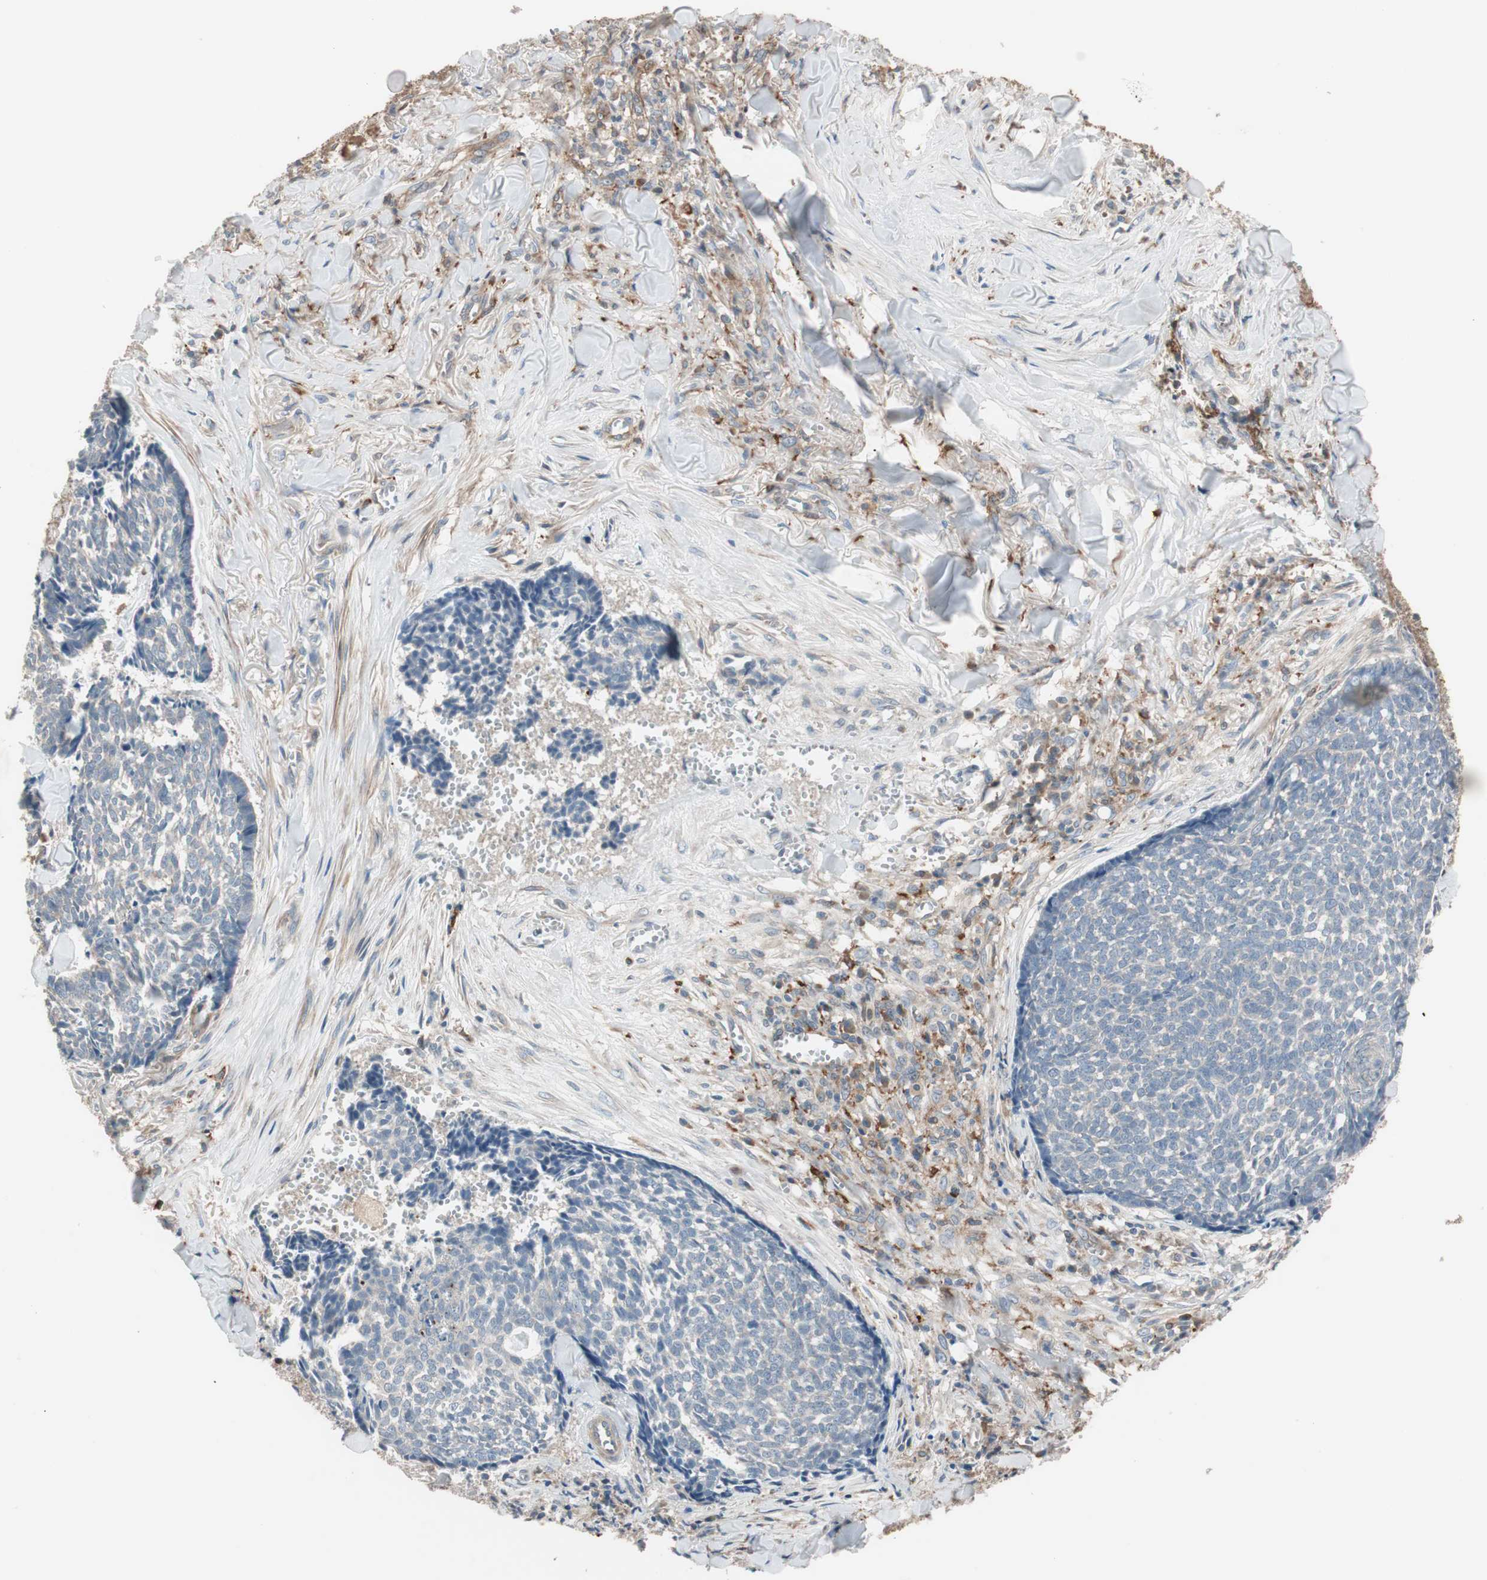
{"staining": {"intensity": "weak", "quantity": "25%-75%", "location": "cytoplasmic/membranous"}, "tissue": "skin cancer", "cell_type": "Tumor cells", "image_type": "cancer", "snomed": [{"axis": "morphology", "description": "Basal cell carcinoma"}, {"axis": "topography", "description": "Skin"}], "caption": "Protein expression analysis of skin cancer exhibits weak cytoplasmic/membranous expression in about 25%-75% of tumor cells.", "gene": "STAB1", "patient": {"sex": "male", "age": 84}}